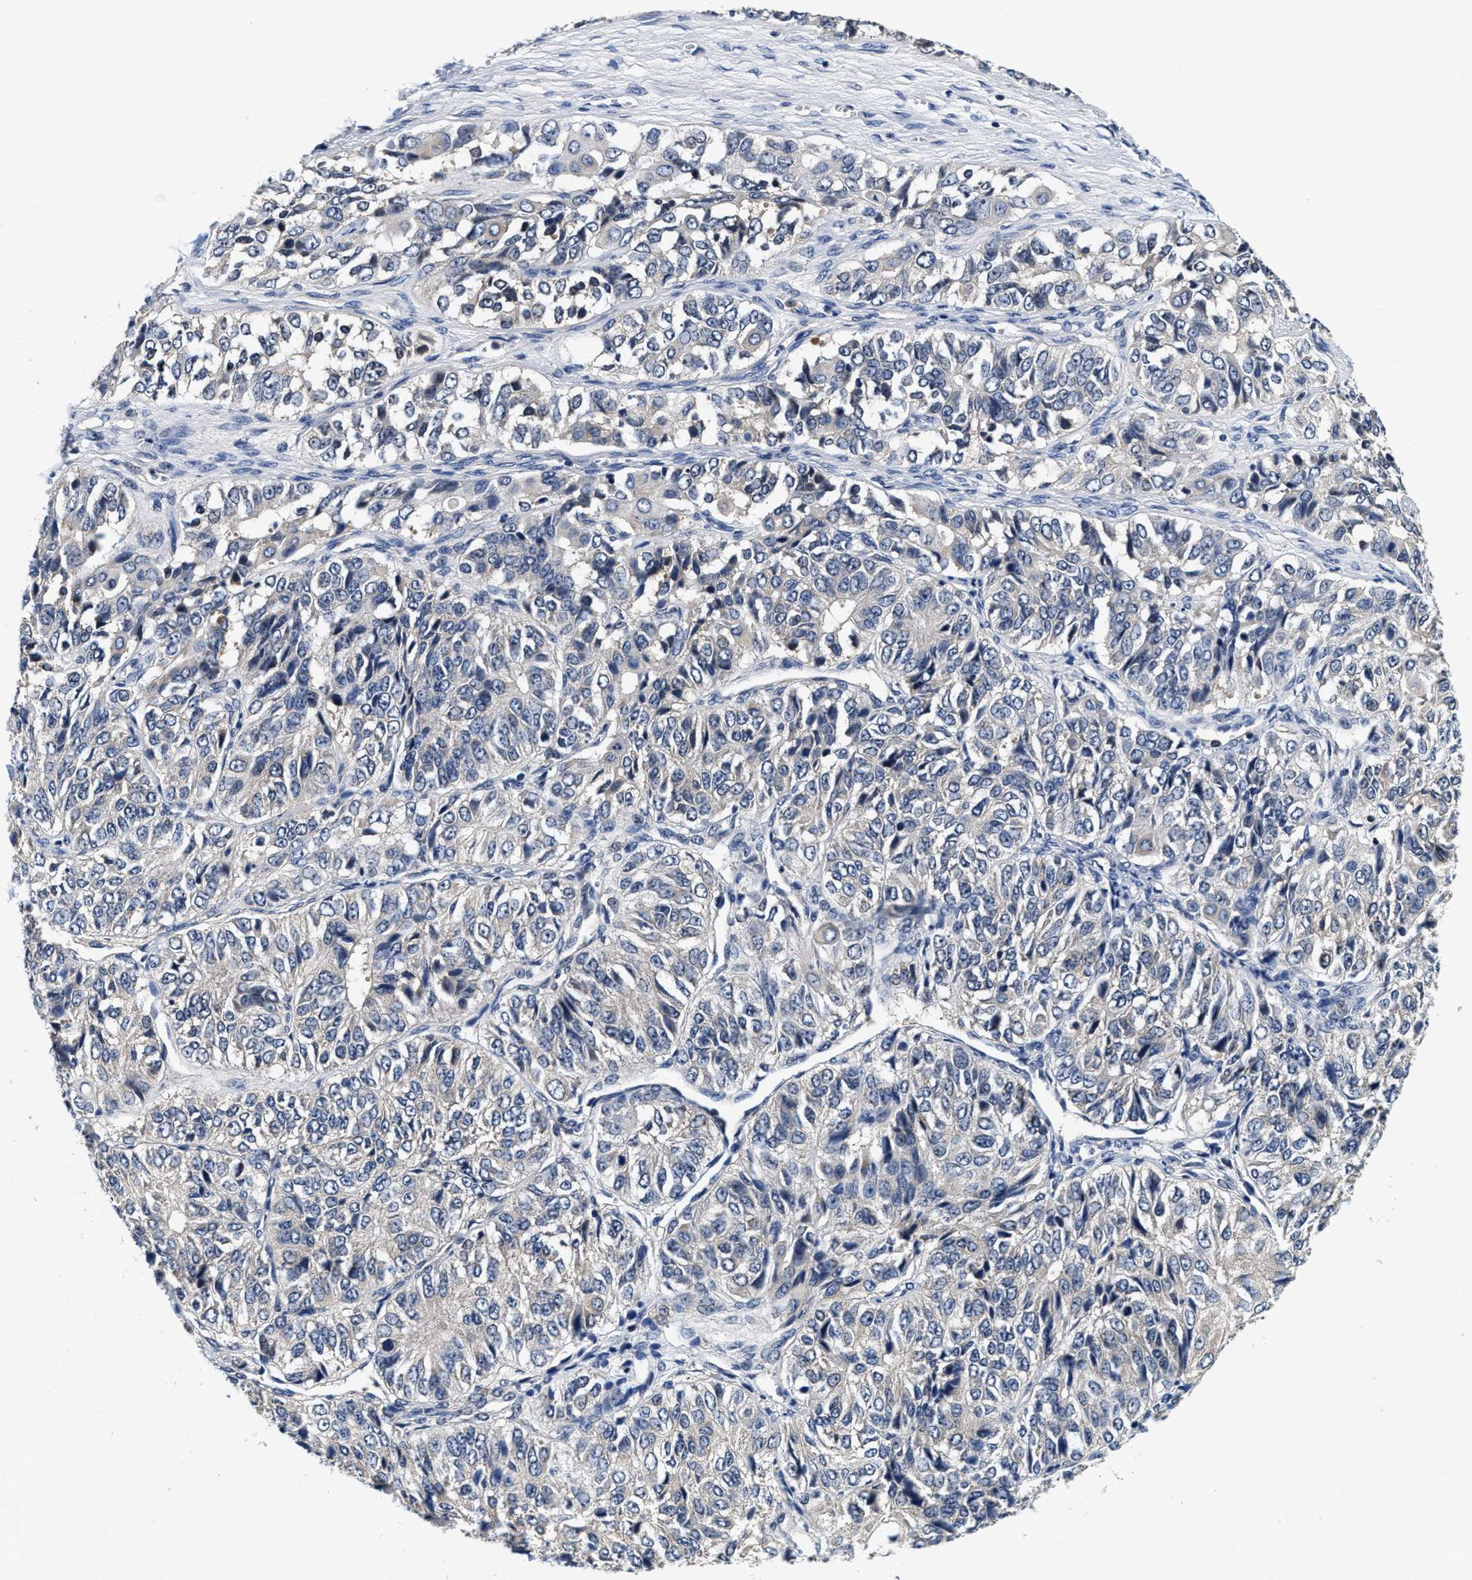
{"staining": {"intensity": "negative", "quantity": "none", "location": "none"}, "tissue": "ovarian cancer", "cell_type": "Tumor cells", "image_type": "cancer", "snomed": [{"axis": "morphology", "description": "Carcinoma, endometroid"}, {"axis": "topography", "description": "Ovary"}], "caption": "Immunohistochemistry of ovarian cancer (endometroid carcinoma) exhibits no expression in tumor cells.", "gene": "PHPT1", "patient": {"sex": "female", "age": 51}}